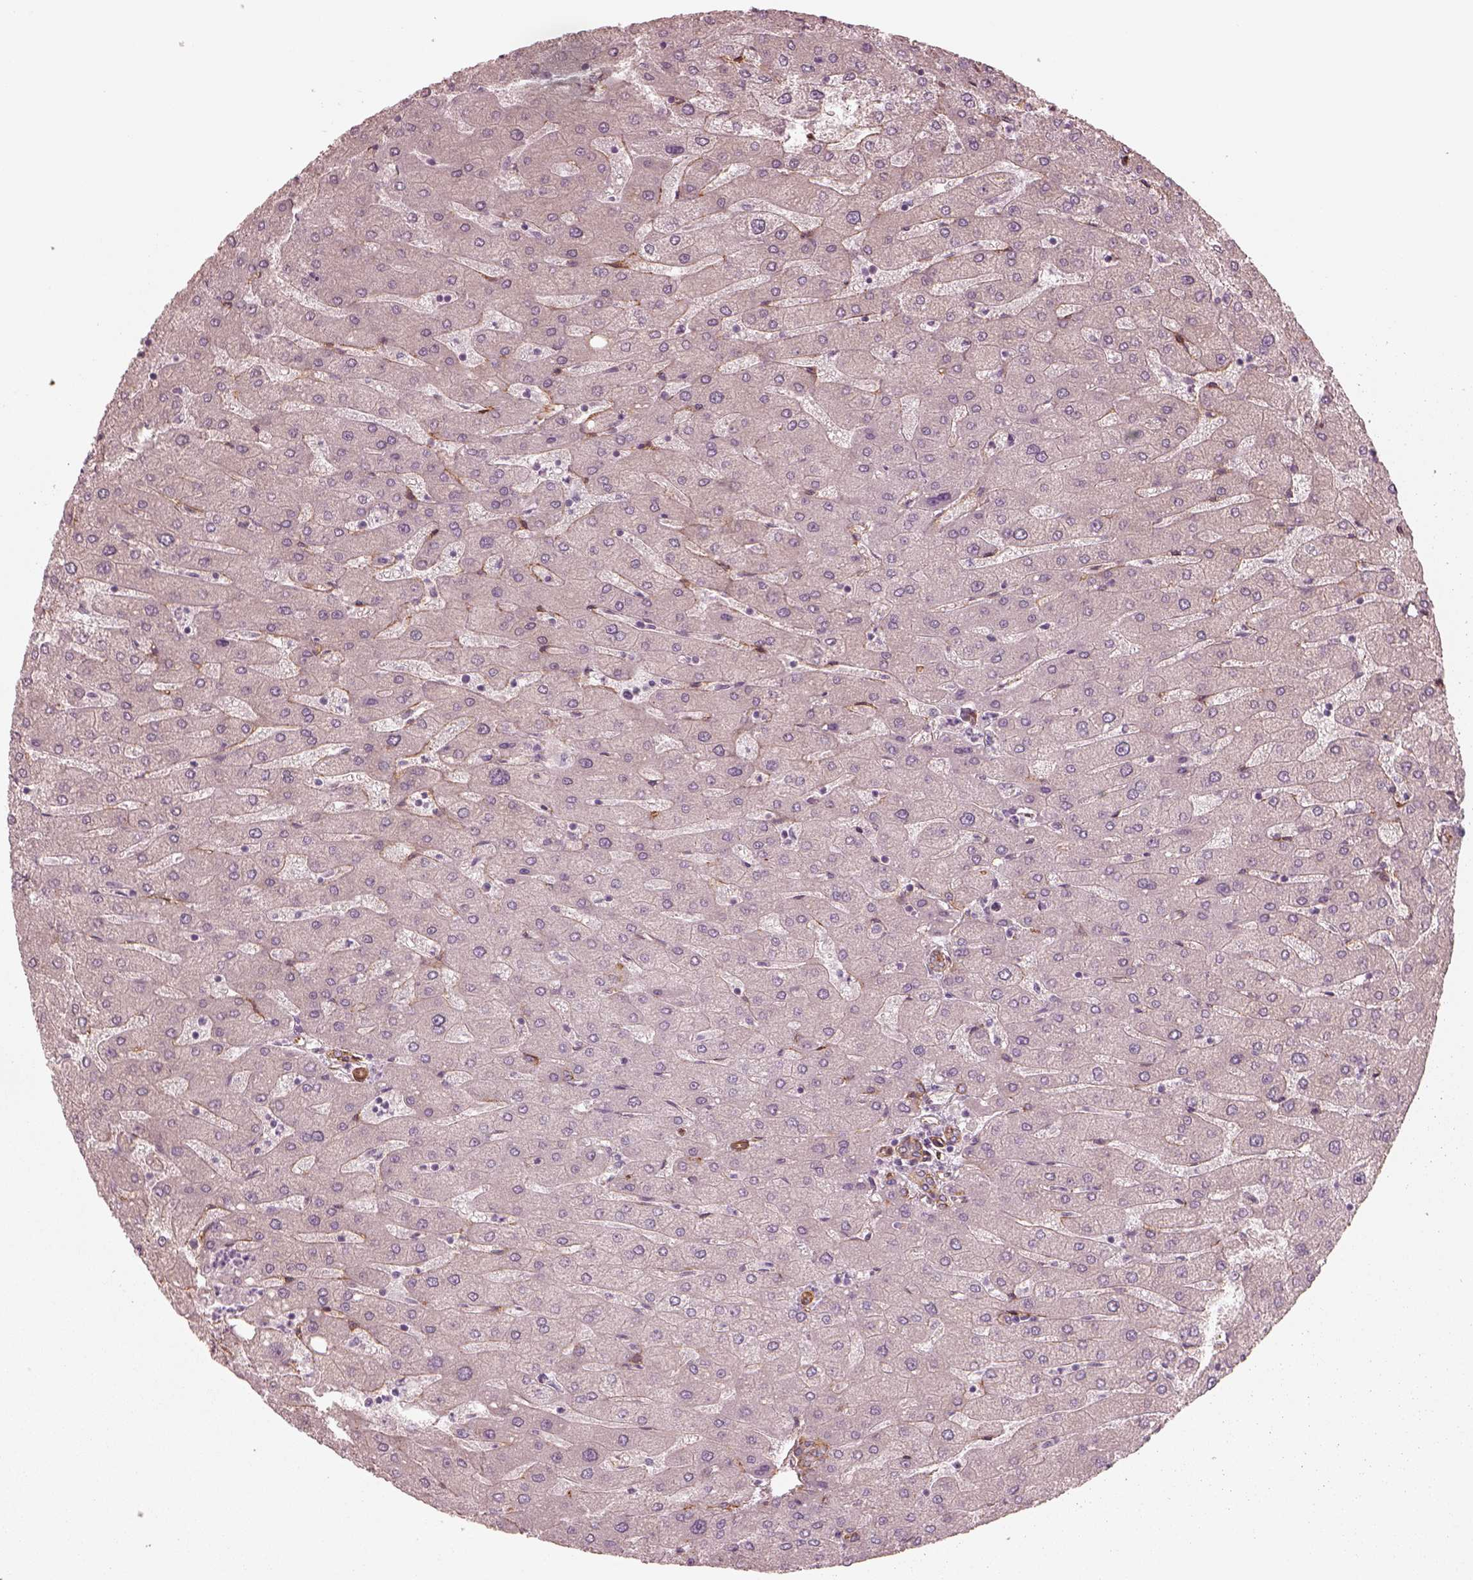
{"staining": {"intensity": "weak", "quantity": "25%-75%", "location": "cytoplasmic/membranous"}, "tissue": "liver", "cell_type": "Cholangiocytes", "image_type": "normal", "snomed": [{"axis": "morphology", "description": "Normal tissue, NOS"}, {"axis": "topography", "description": "Liver"}], "caption": "The immunohistochemical stain labels weak cytoplasmic/membranous expression in cholangiocytes of unremarkable liver. Immunohistochemistry (ihc) stains the protein of interest in brown and the nuclei are stained blue.", "gene": "CRYM", "patient": {"sex": "male", "age": 67}}